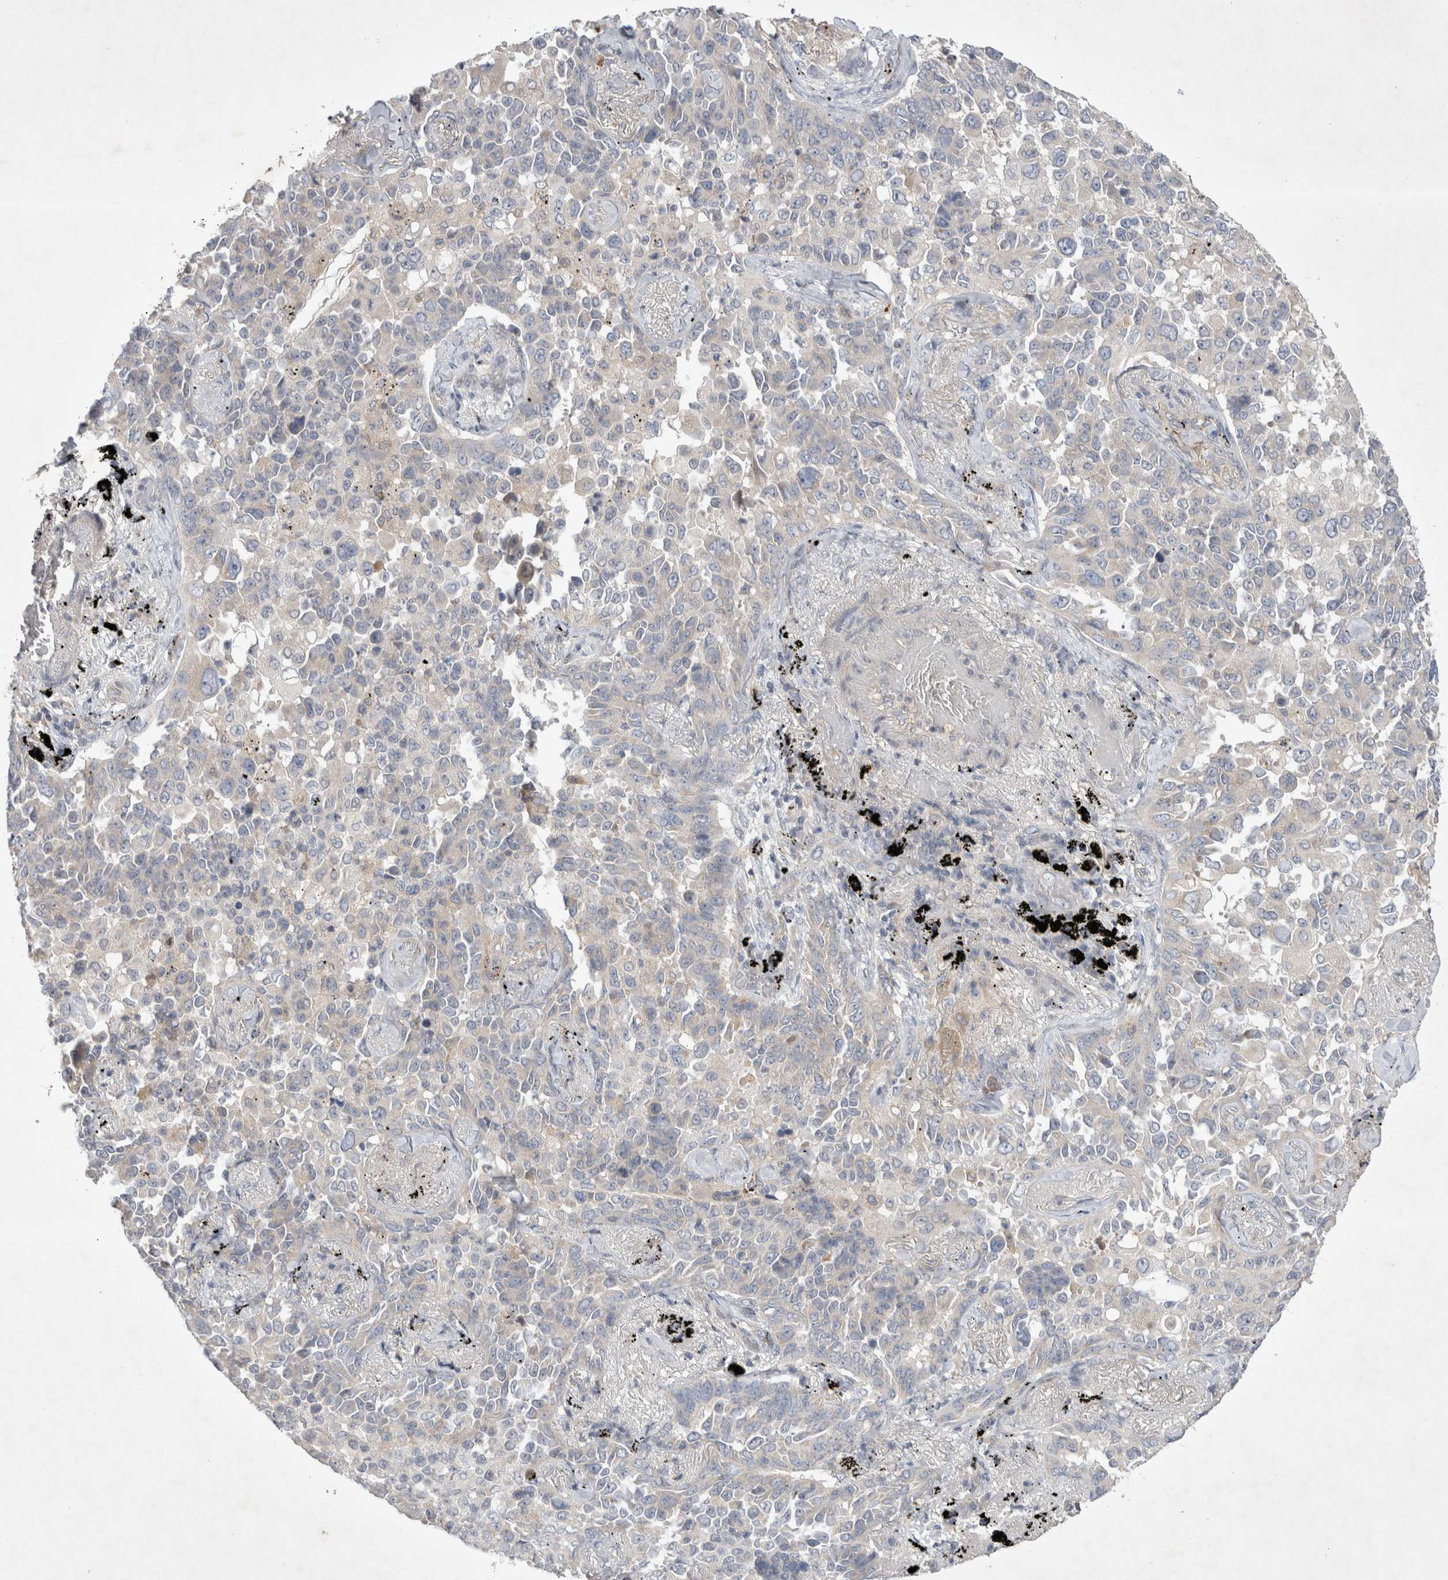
{"staining": {"intensity": "negative", "quantity": "none", "location": "none"}, "tissue": "lung cancer", "cell_type": "Tumor cells", "image_type": "cancer", "snomed": [{"axis": "morphology", "description": "Adenocarcinoma, NOS"}, {"axis": "topography", "description": "Lung"}], "caption": "Human lung cancer (adenocarcinoma) stained for a protein using immunohistochemistry shows no positivity in tumor cells.", "gene": "SRD5A3", "patient": {"sex": "female", "age": 67}}